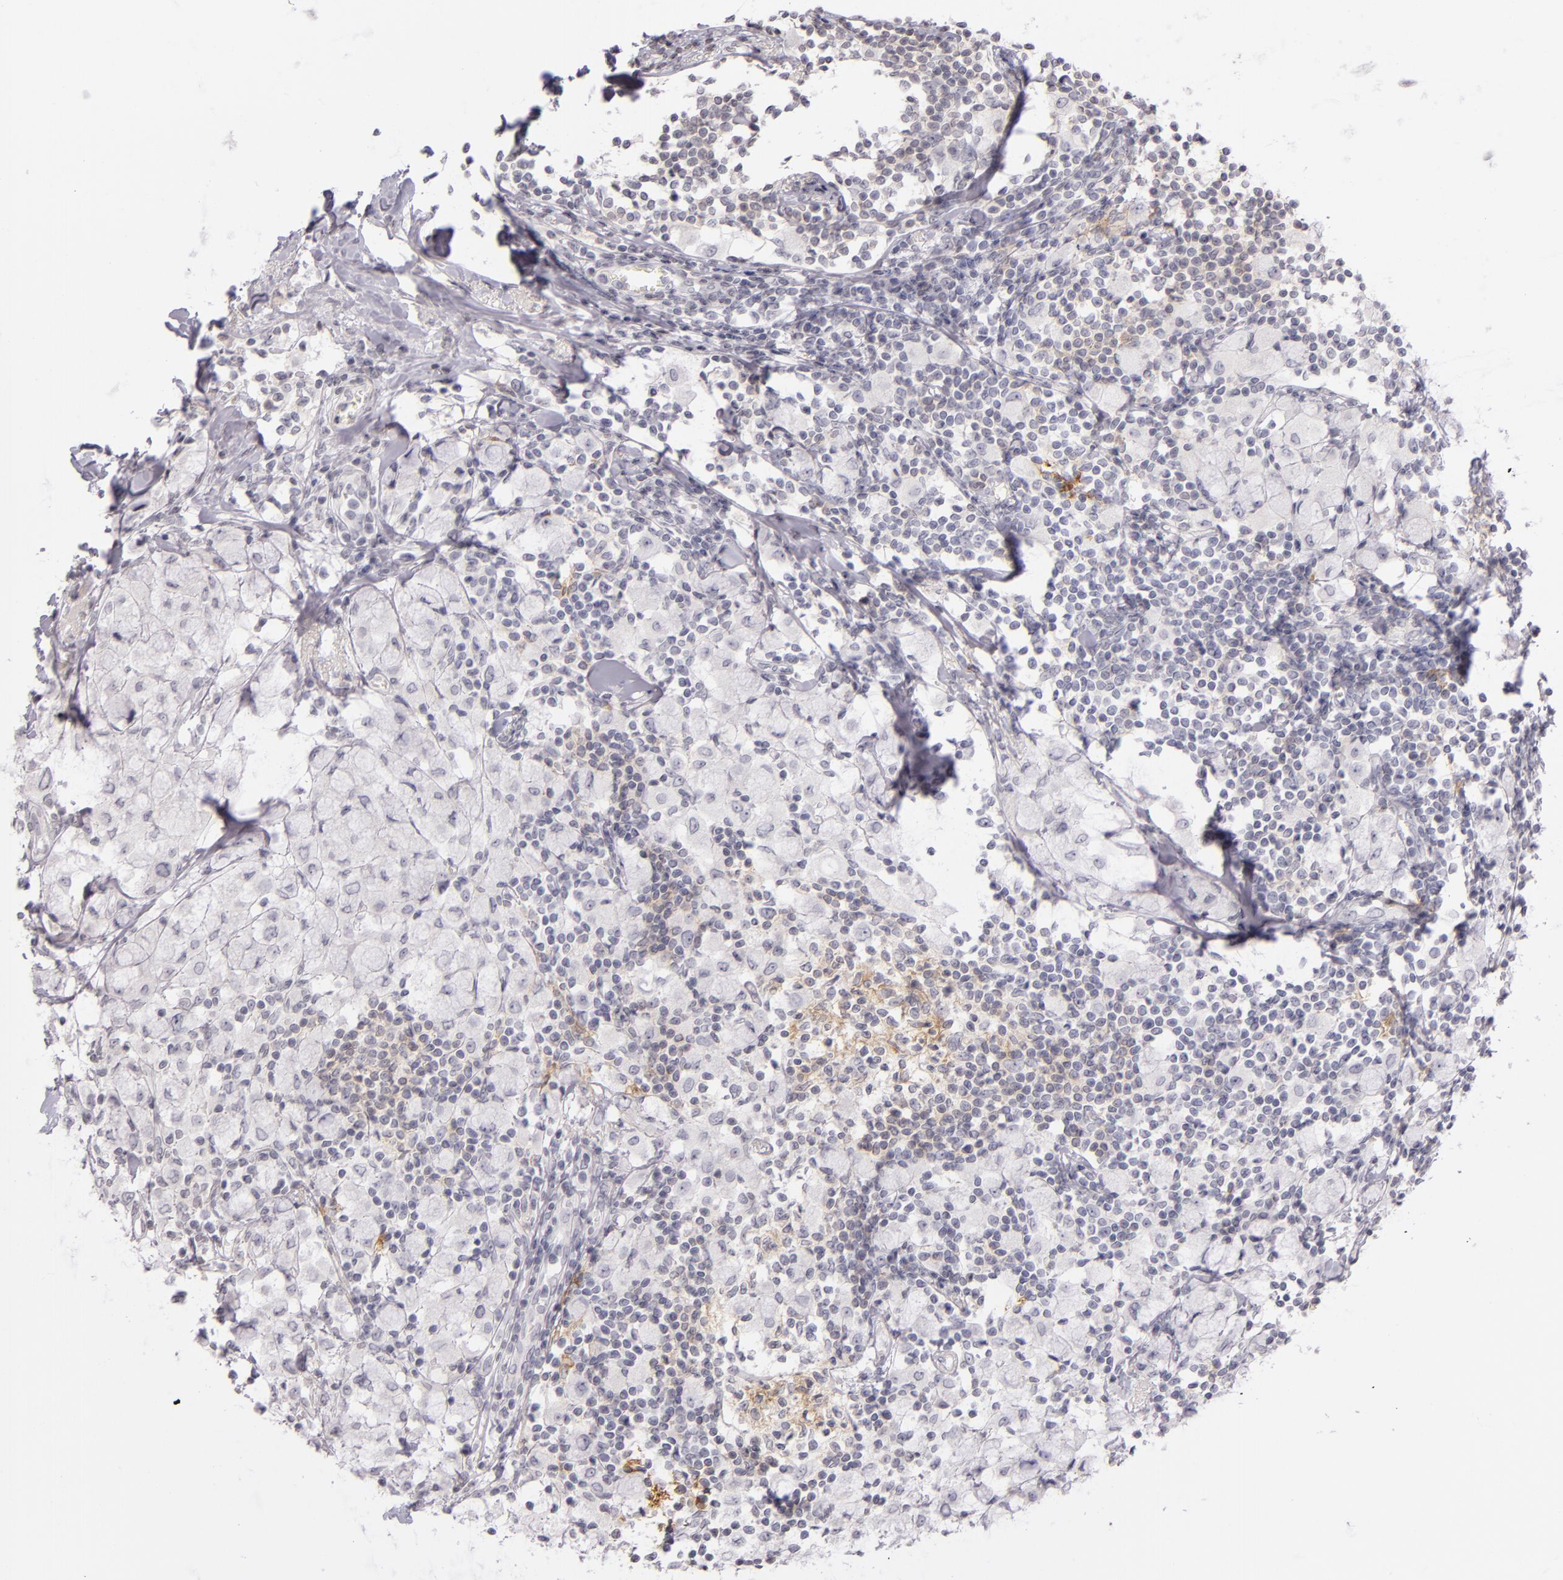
{"staining": {"intensity": "negative", "quantity": "none", "location": "none"}, "tissue": "breast cancer", "cell_type": "Tumor cells", "image_type": "cancer", "snomed": [{"axis": "morphology", "description": "Lobular carcinoma"}, {"axis": "topography", "description": "Breast"}], "caption": "This is an immunohistochemistry (IHC) micrograph of human breast cancer (lobular carcinoma). There is no positivity in tumor cells.", "gene": "CD40", "patient": {"sex": "female", "age": 85}}